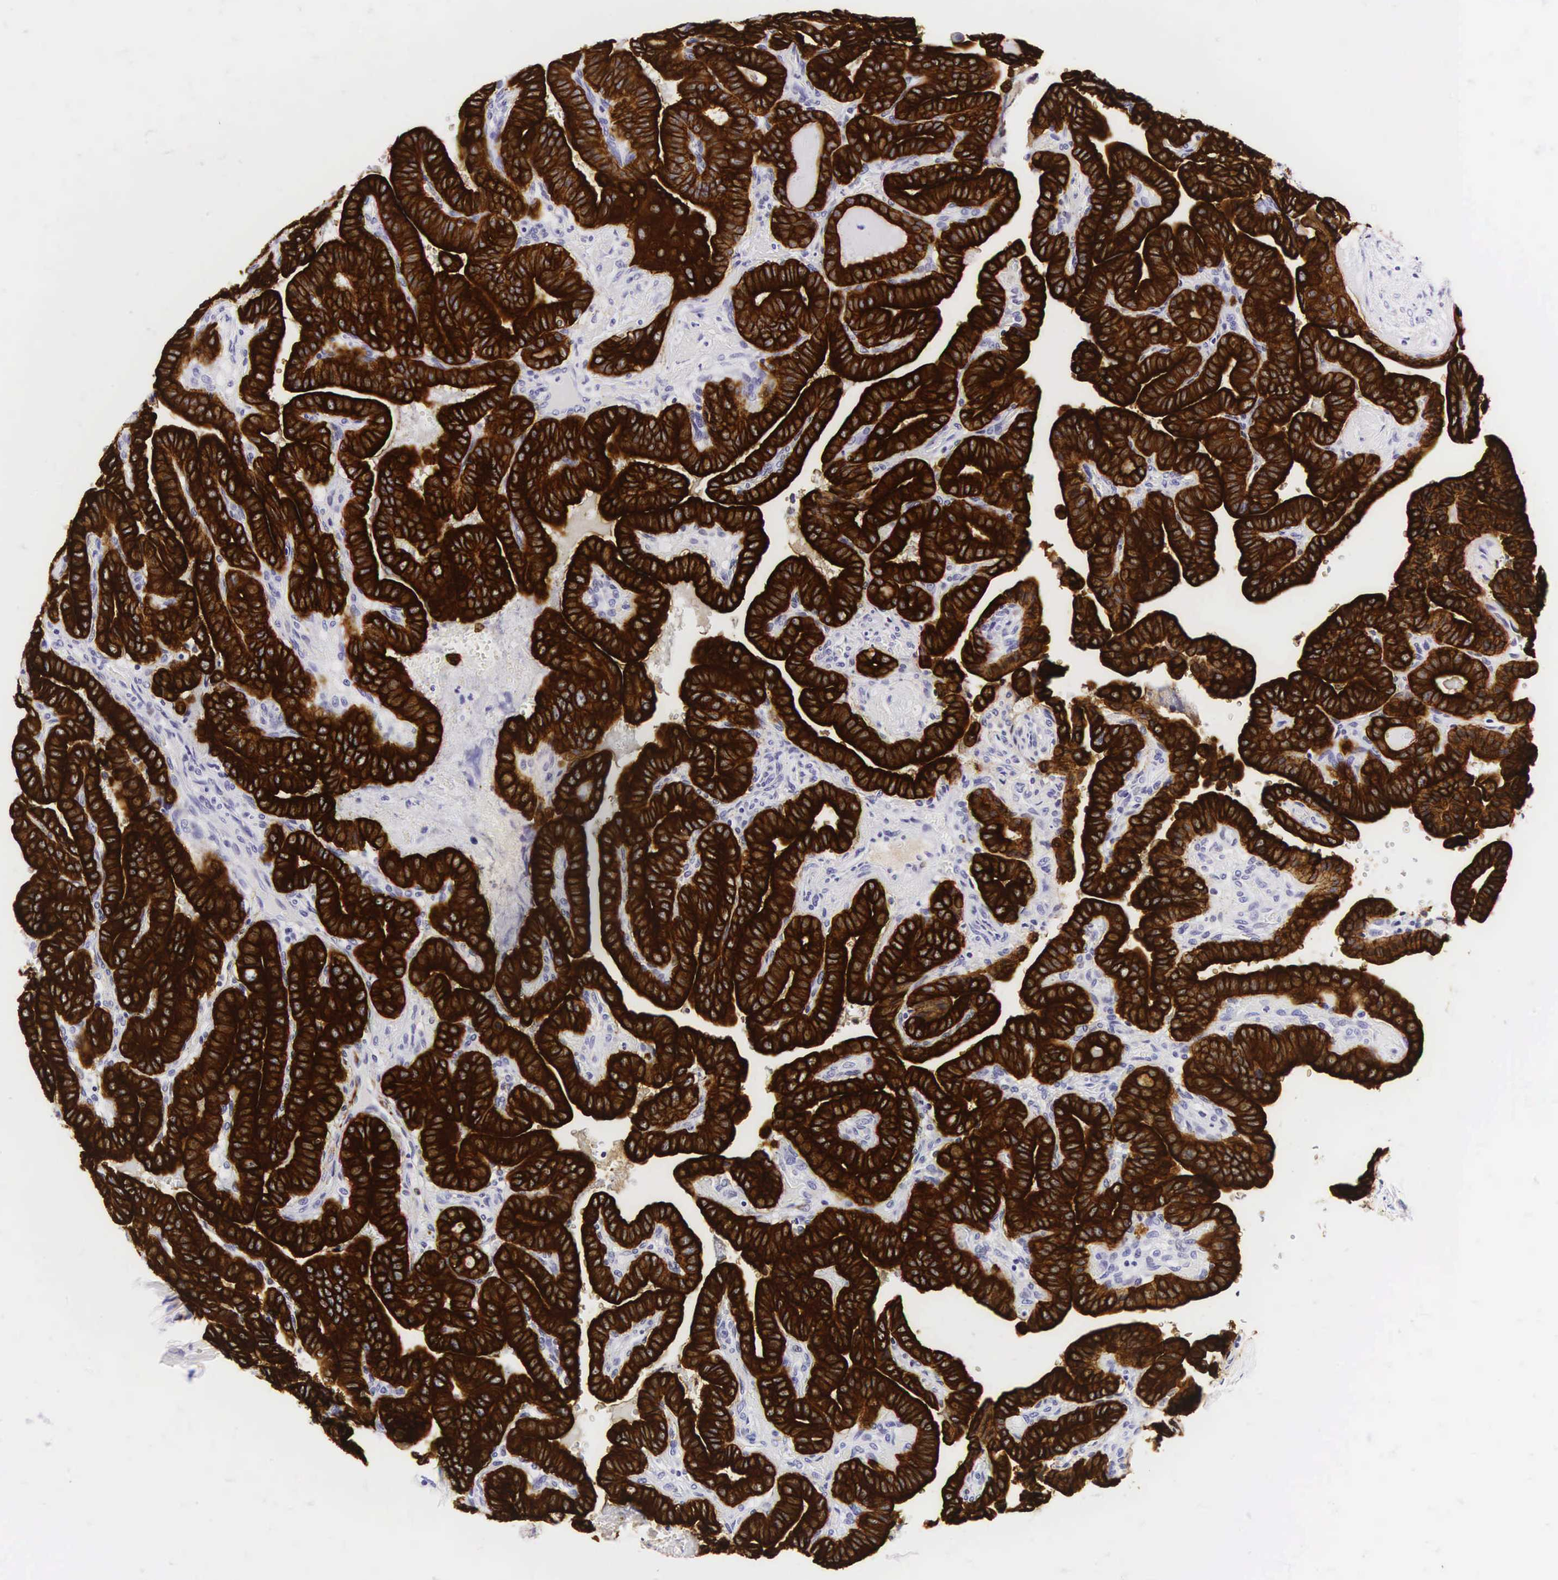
{"staining": {"intensity": "strong", "quantity": ">75%", "location": "cytoplasmic/membranous"}, "tissue": "thyroid cancer", "cell_type": "Tumor cells", "image_type": "cancer", "snomed": [{"axis": "morphology", "description": "Papillary adenocarcinoma, NOS"}, {"axis": "topography", "description": "Thyroid gland"}], "caption": "A brown stain shows strong cytoplasmic/membranous expression of a protein in thyroid cancer tumor cells.", "gene": "KRT18", "patient": {"sex": "male", "age": 87}}